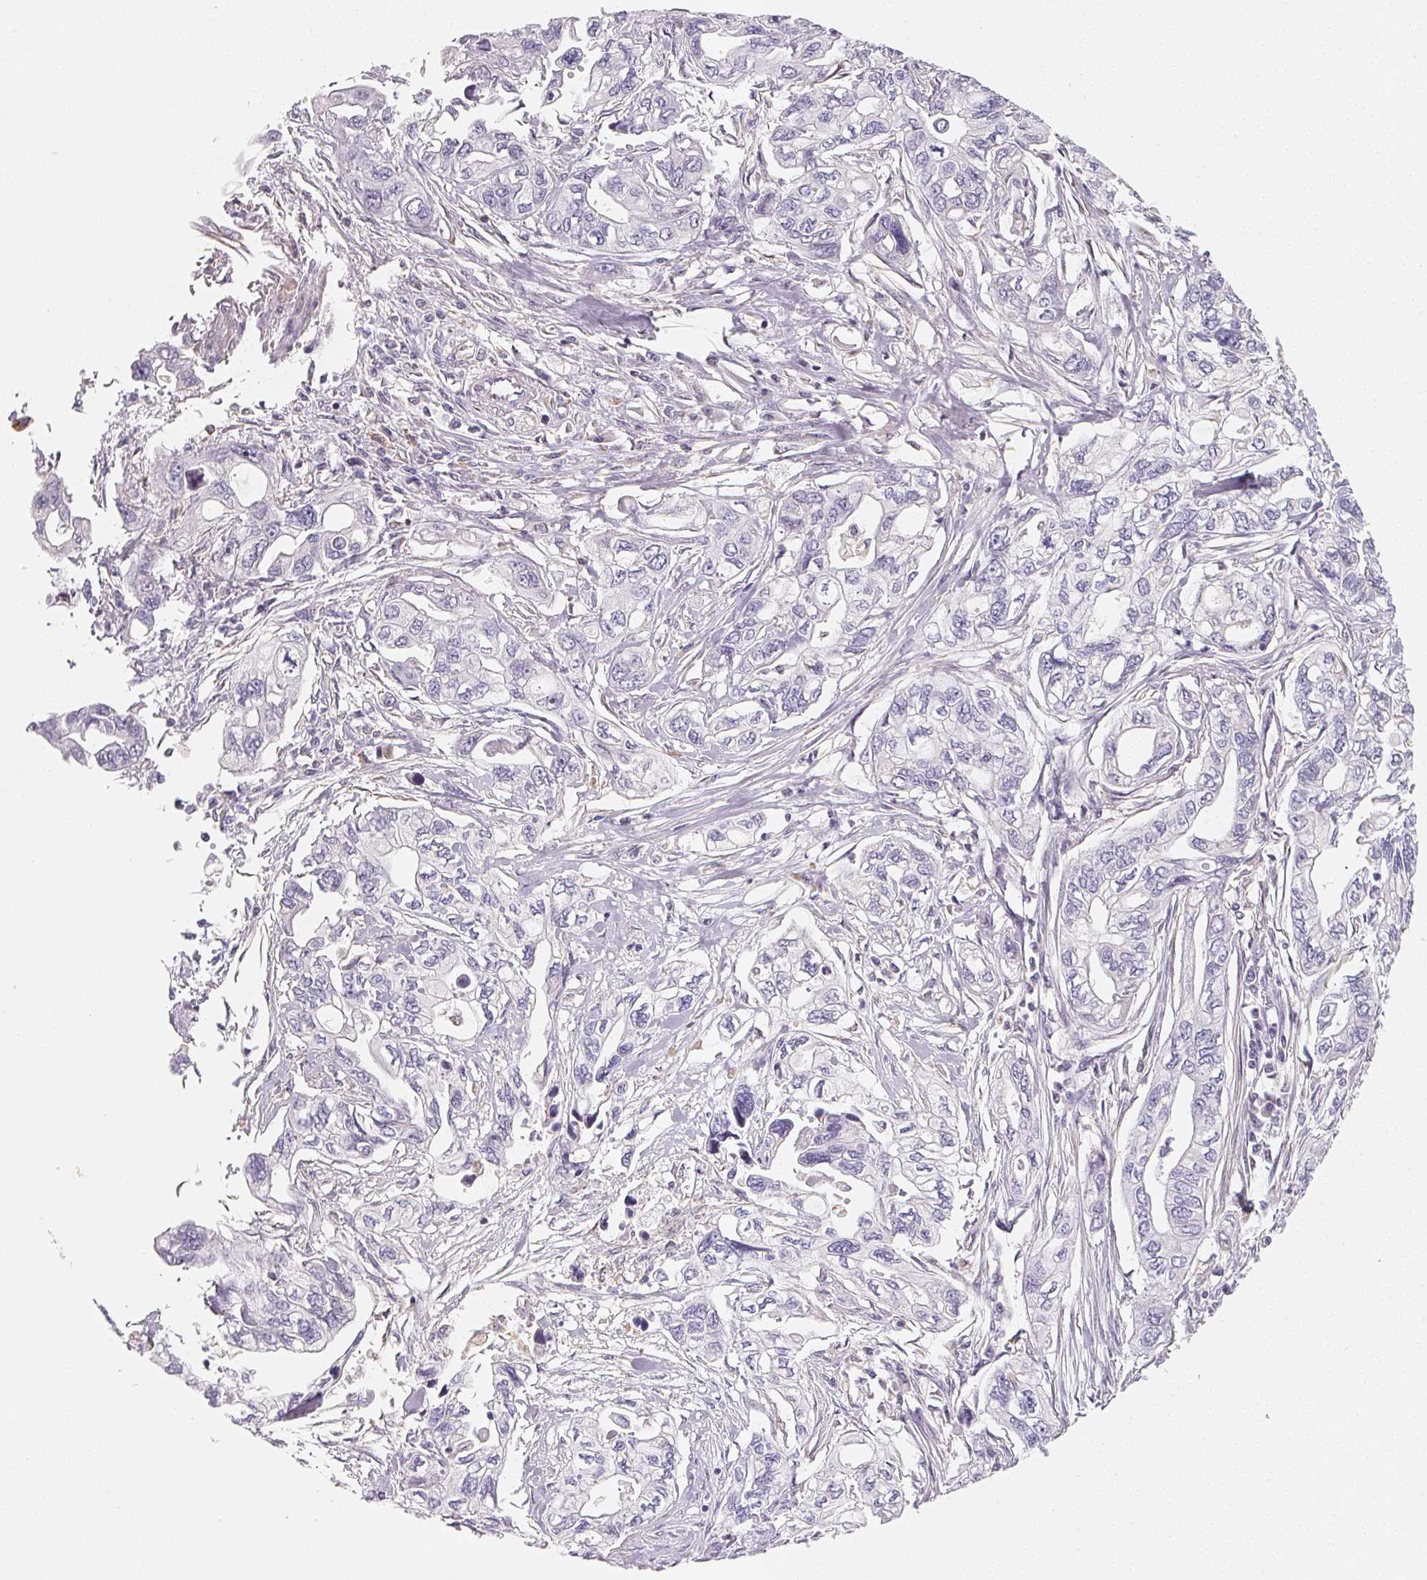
{"staining": {"intensity": "negative", "quantity": "none", "location": "none"}, "tissue": "pancreatic cancer", "cell_type": "Tumor cells", "image_type": "cancer", "snomed": [{"axis": "morphology", "description": "Adenocarcinoma, NOS"}, {"axis": "topography", "description": "Pancreas"}], "caption": "A high-resolution photomicrograph shows IHC staining of pancreatic adenocarcinoma, which demonstrates no significant positivity in tumor cells. (DAB (3,3'-diaminobenzidine) immunohistochemistry visualized using brightfield microscopy, high magnification).", "gene": "LRRC23", "patient": {"sex": "male", "age": 68}}